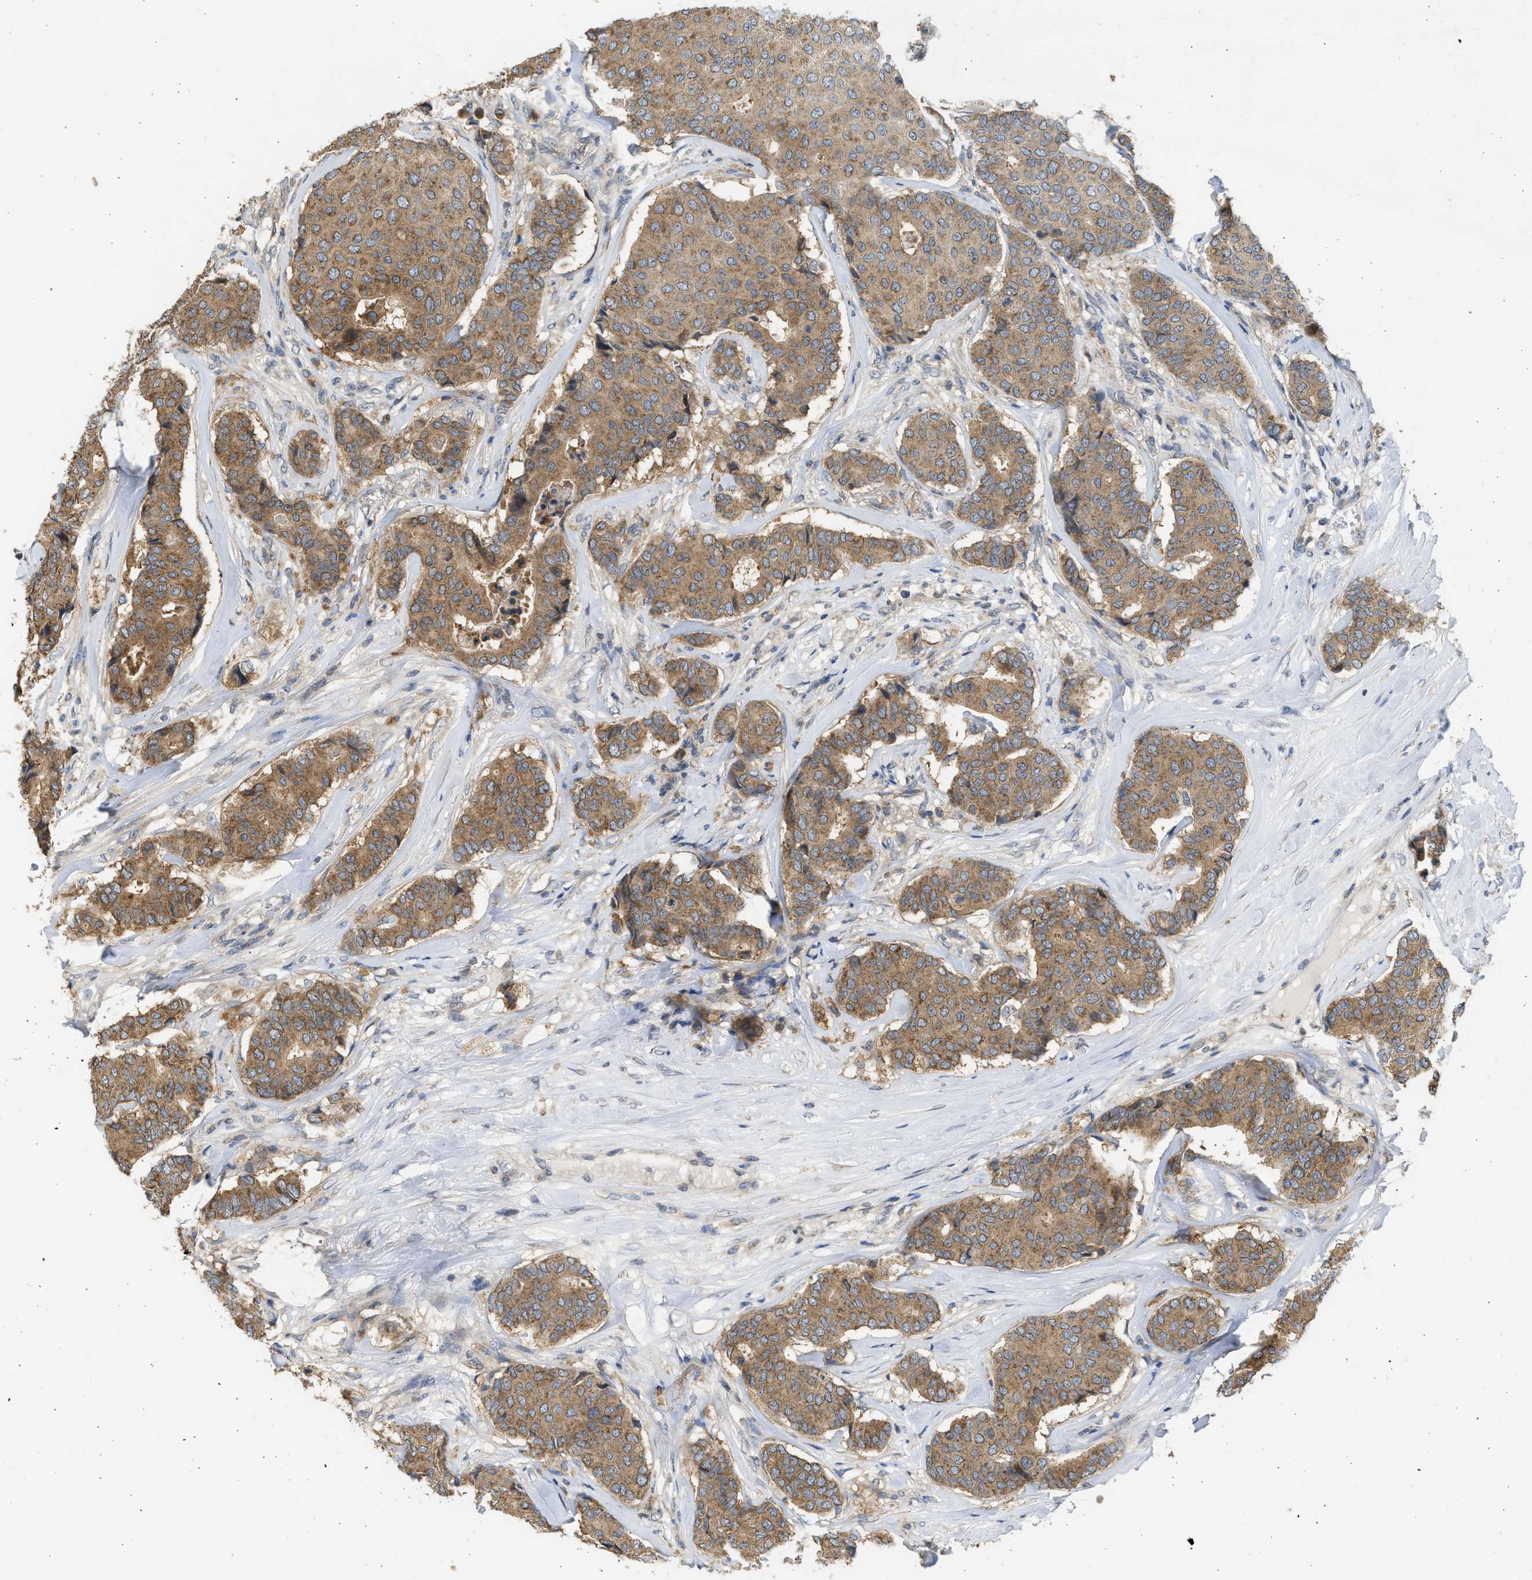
{"staining": {"intensity": "moderate", "quantity": ">75%", "location": "cytoplasmic/membranous"}, "tissue": "breast cancer", "cell_type": "Tumor cells", "image_type": "cancer", "snomed": [{"axis": "morphology", "description": "Duct carcinoma"}, {"axis": "topography", "description": "Breast"}], "caption": "A brown stain highlights moderate cytoplasmic/membranous expression of a protein in breast cancer (intraductal carcinoma) tumor cells.", "gene": "CYP1A1", "patient": {"sex": "female", "age": 75}}